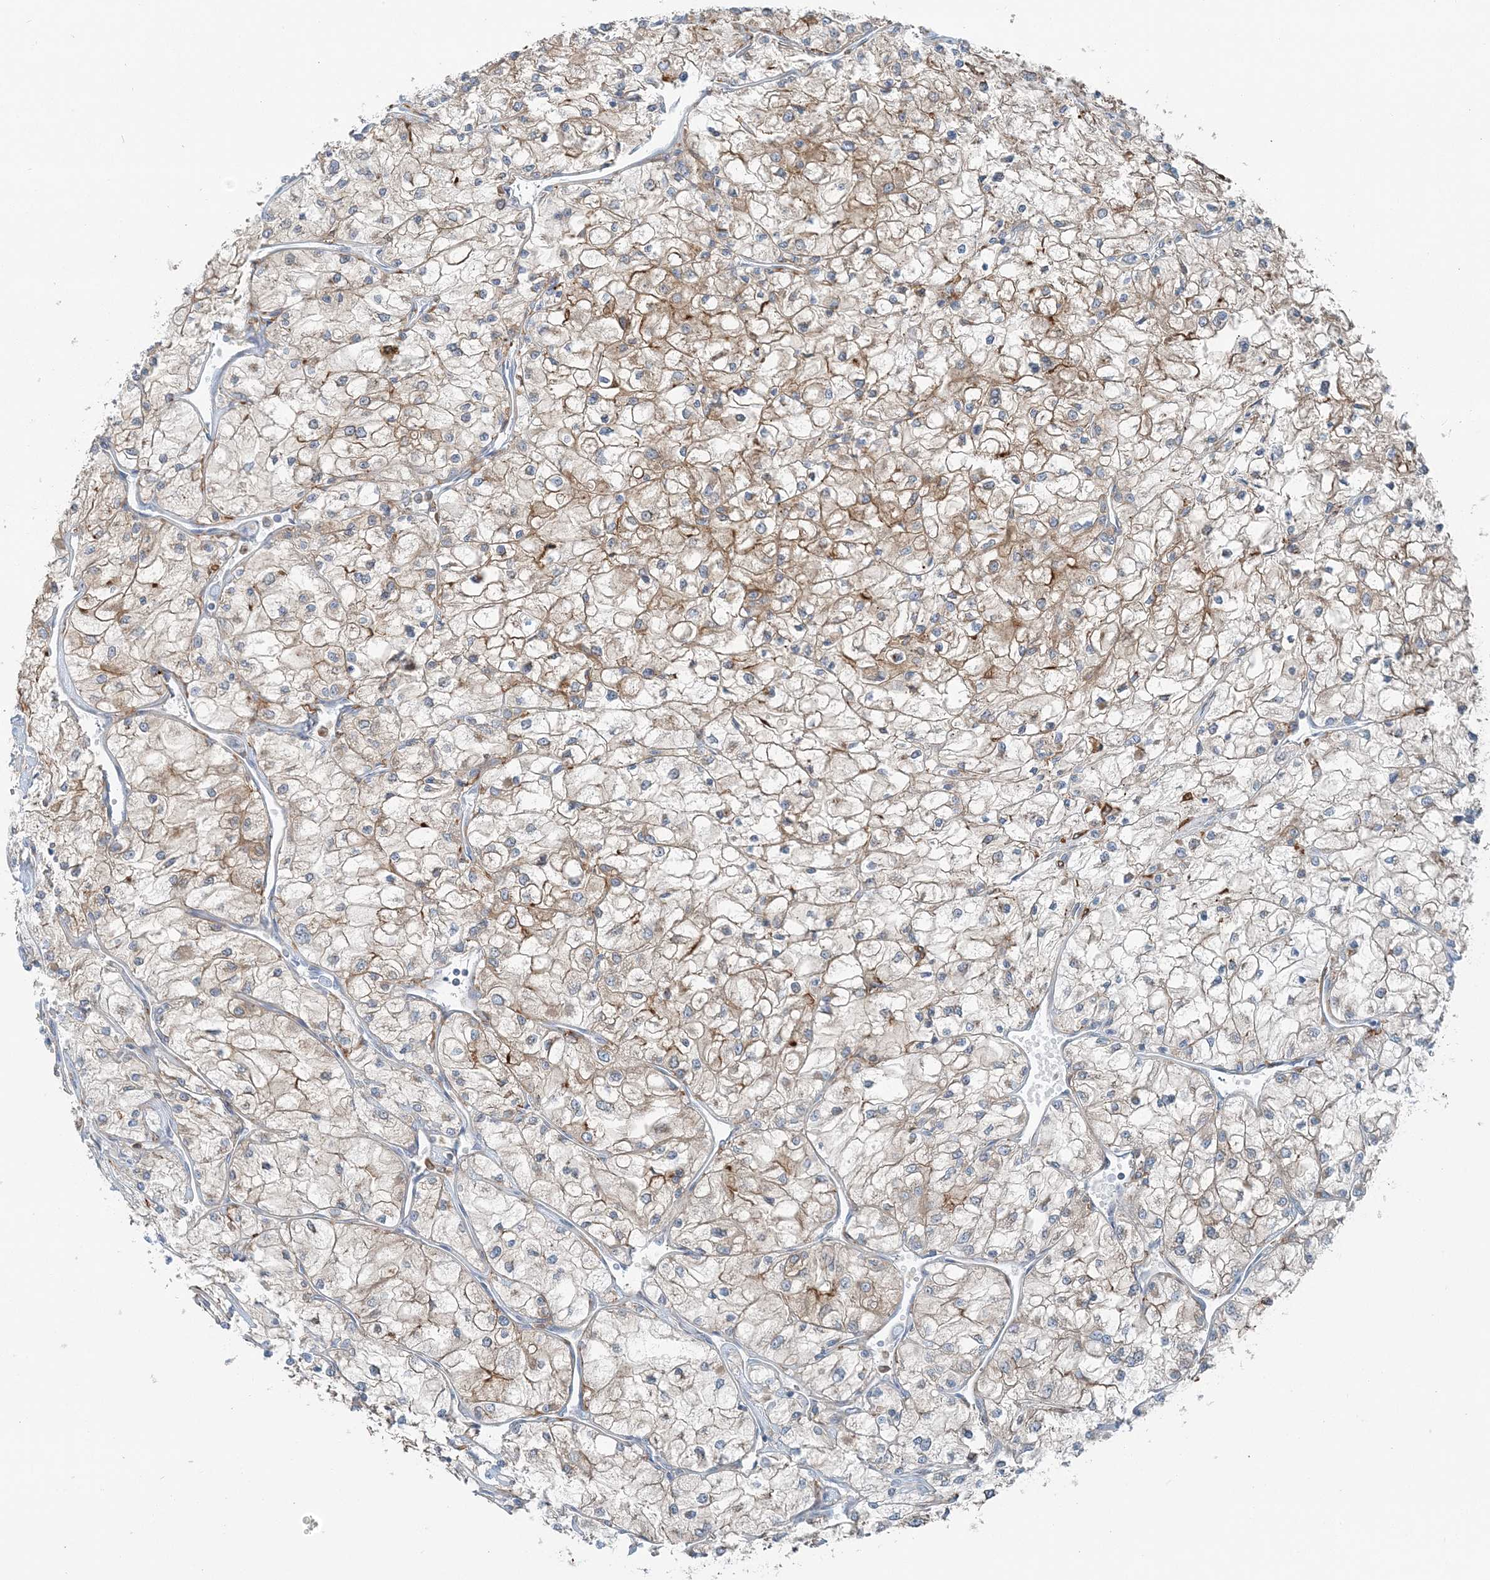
{"staining": {"intensity": "weak", "quantity": ">75%", "location": "cytoplasmic/membranous"}, "tissue": "renal cancer", "cell_type": "Tumor cells", "image_type": "cancer", "snomed": [{"axis": "morphology", "description": "Adenocarcinoma, NOS"}, {"axis": "topography", "description": "Kidney"}], "caption": "Immunohistochemical staining of adenocarcinoma (renal) shows weak cytoplasmic/membranous protein staining in approximately >75% of tumor cells.", "gene": "SNX2", "patient": {"sex": "male", "age": 80}}